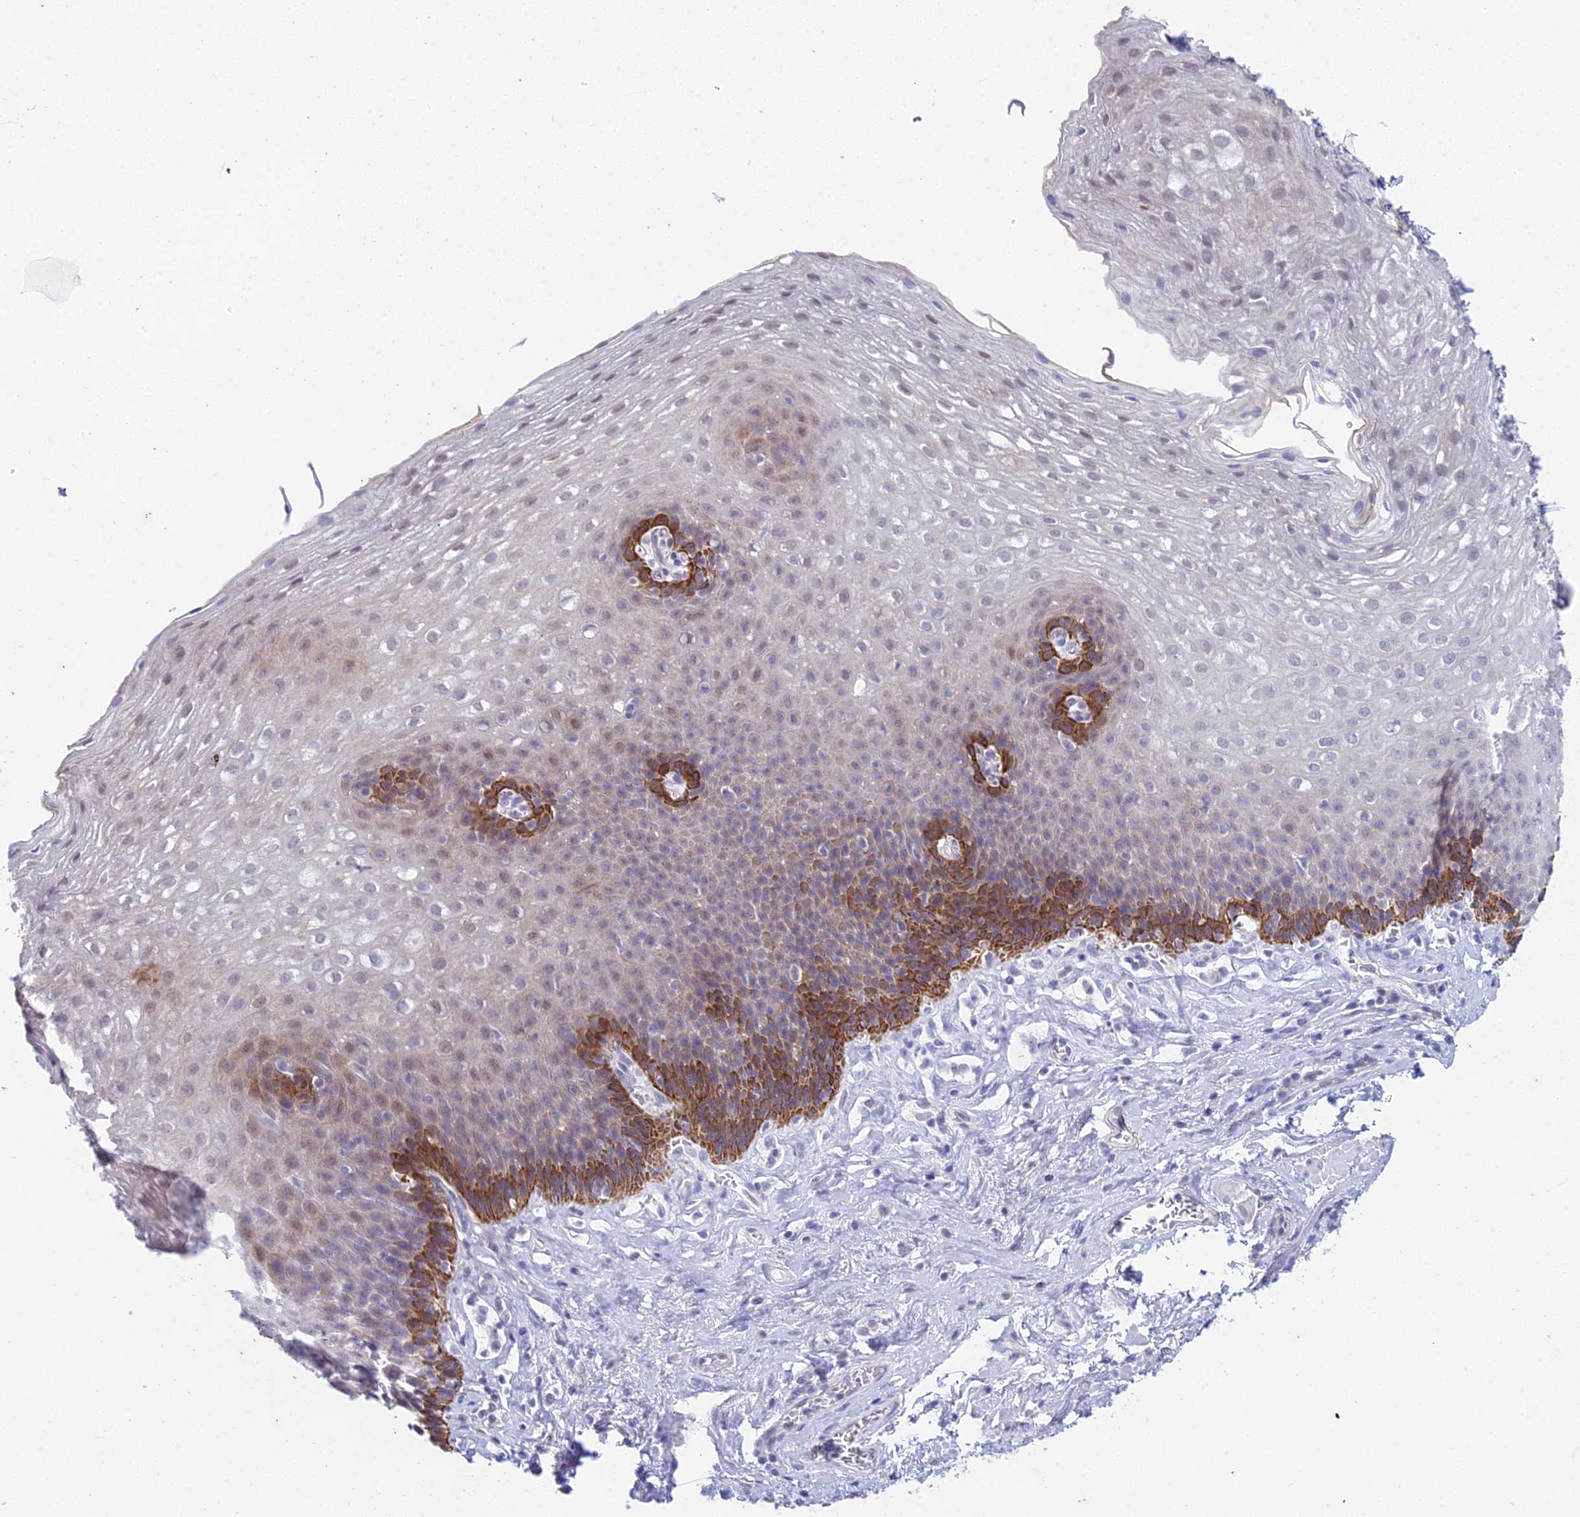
{"staining": {"intensity": "strong", "quantity": "<25%", "location": "cytoplasmic/membranous"}, "tissue": "esophagus", "cell_type": "Squamous epithelial cells", "image_type": "normal", "snomed": [{"axis": "morphology", "description": "Normal tissue, NOS"}, {"axis": "topography", "description": "Esophagus"}], "caption": "Esophagus was stained to show a protein in brown. There is medium levels of strong cytoplasmic/membranous staining in about <25% of squamous epithelial cells. The protein is stained brown, and the nuclei are stained in blue (DAB IHC with brightfield microscopy, high magnification).", "gene": "EEF2KMT", "patient": {"sex": "female", "age": 66}}